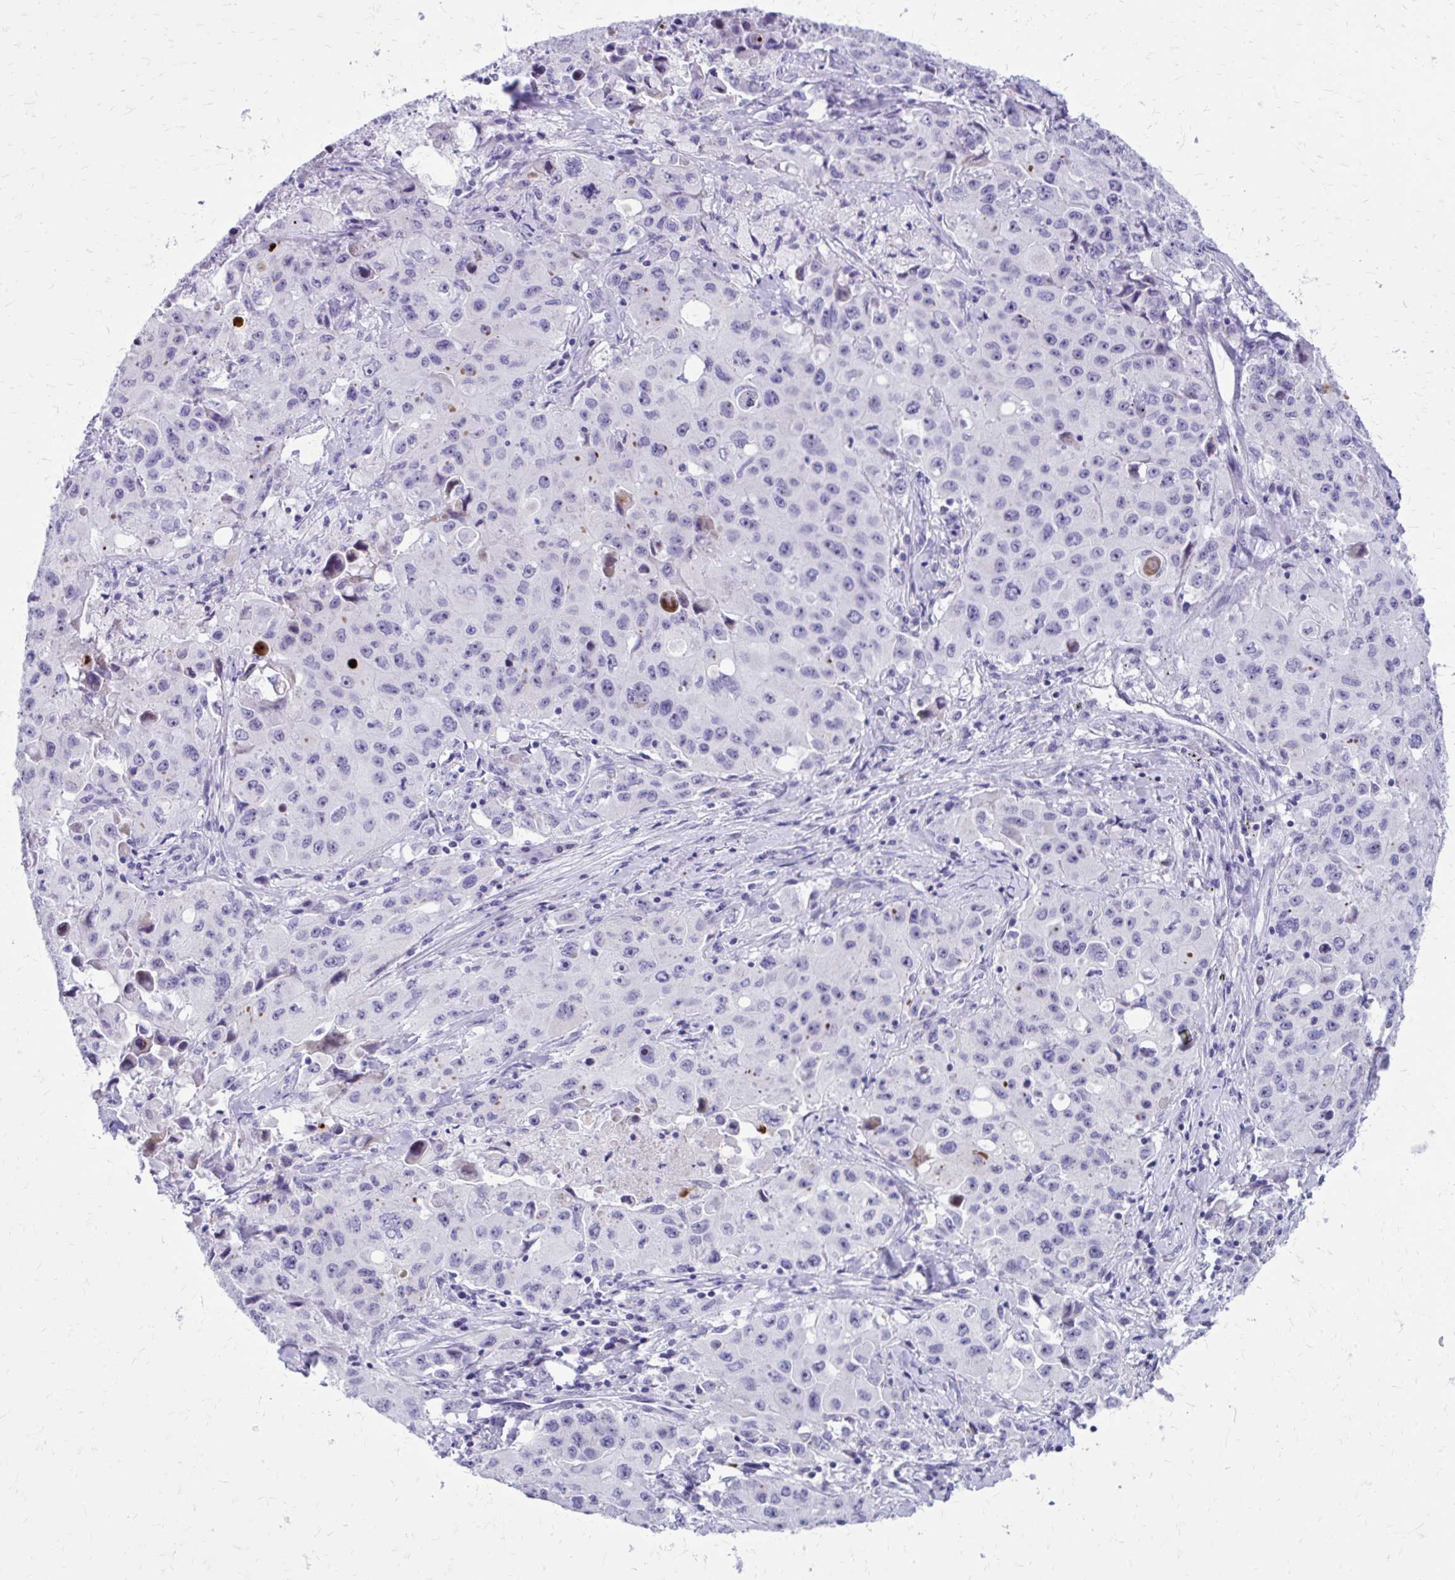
{"staining": {"intensity": "negative", "quantity": "none", "location": "none"}, "tissue": "lung cancer", "cell_type": "Tumor cells", "image_type": "cancer", "snomed": [{"axis": "morphology", "description": "Squamous cell carcinoma, NOS"}, {"axis": "topography", "description": "Lung"}], "caption": "Immunohistochemistry (IHC) image of neoplastic tissue: squamous cell carcinoma (lung) stained with DAB exhibits no significant protein positivity in tumor cells.", "gene": "LCN15", "patient": {"sex": "male", "age": 63}}